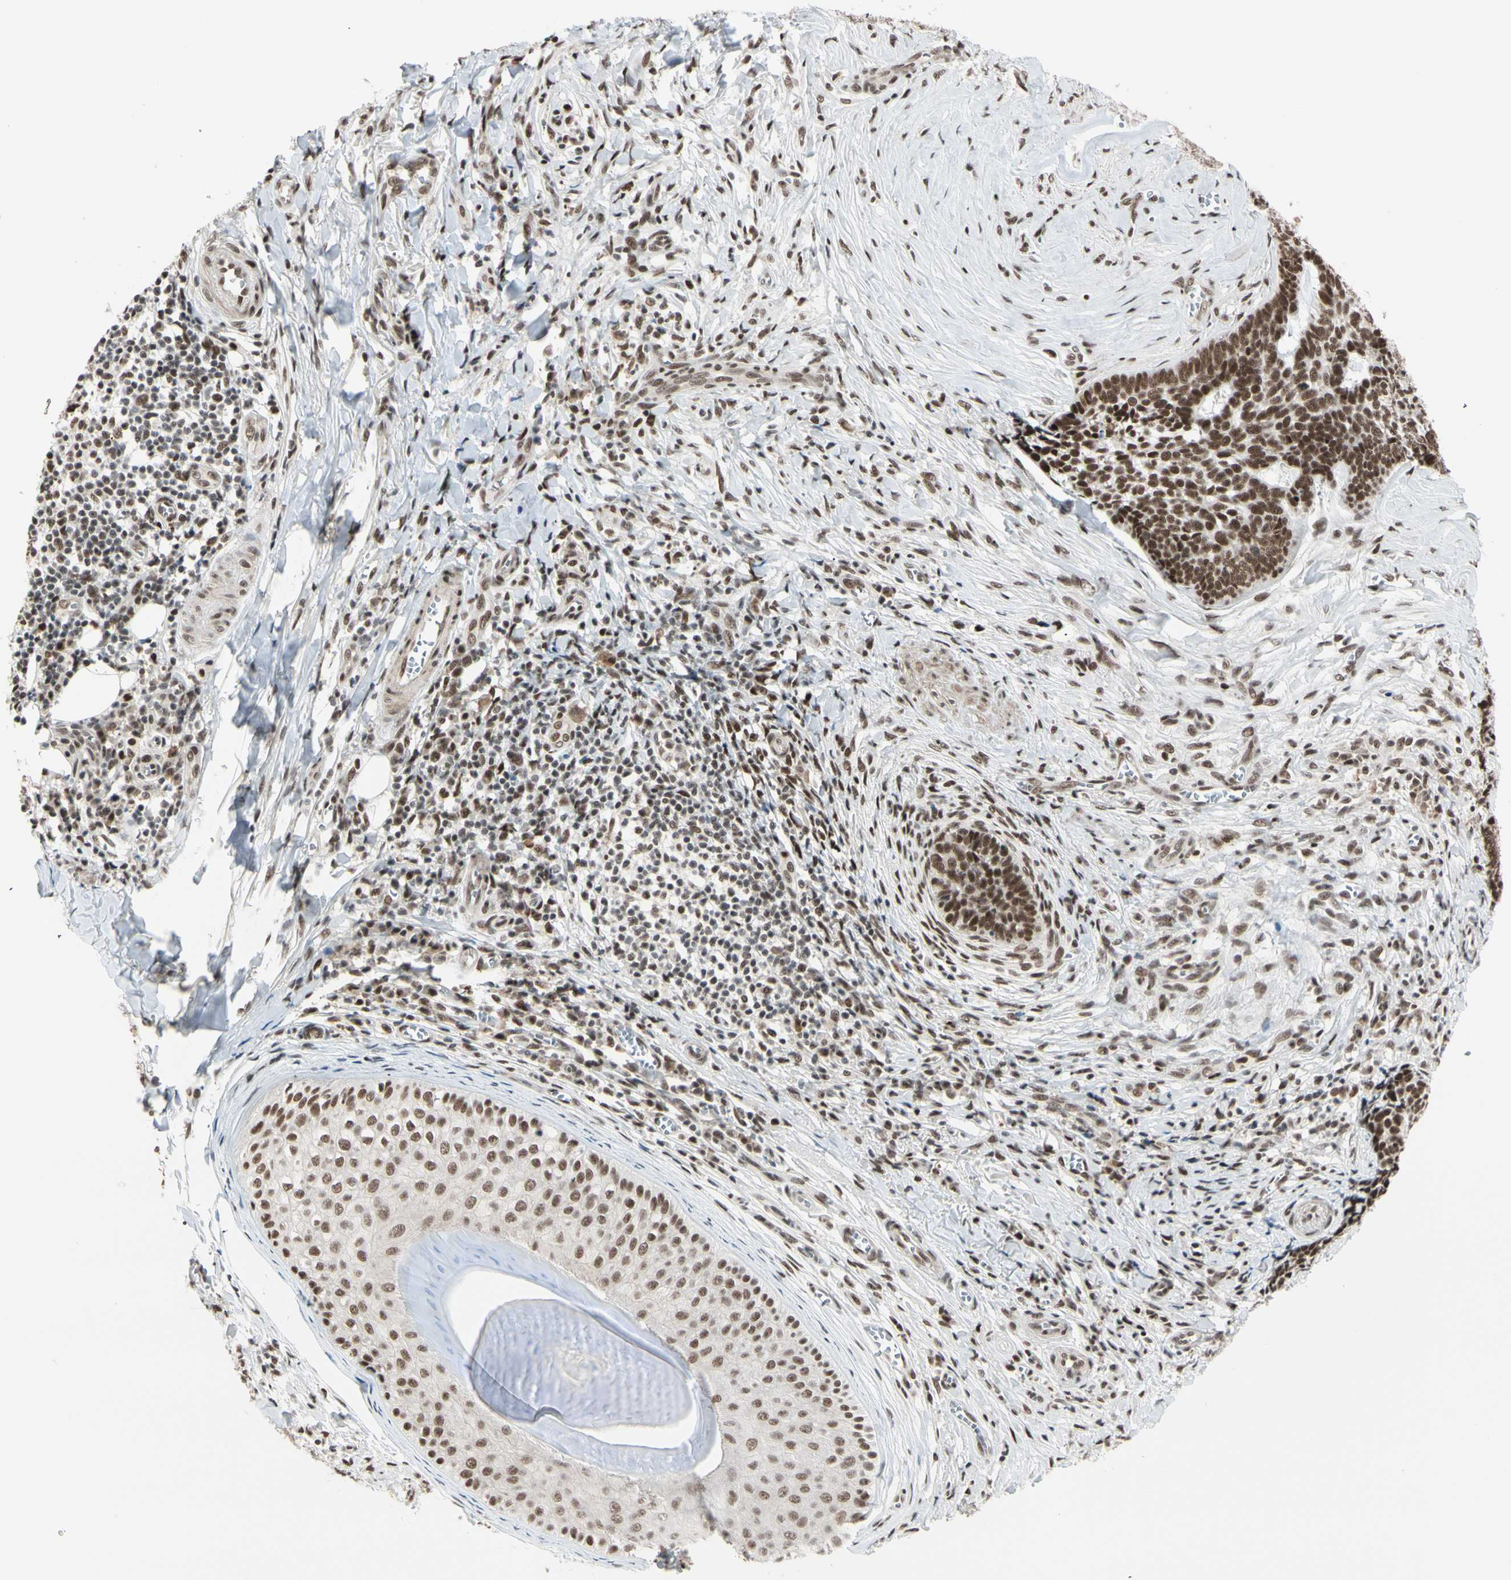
{"staining": {"intensity": "strong", "quantity": ">75%", "location": "nuclear"}, "tissue": "skin cancer", "cell_type": "Tumor cells", "image_type": "cancer", "snomed": [{"axis": "morphology", "description": "Basal cell carcinoma"}, {"axis": "topography", "description": "Skin"}], "caption": "Protein staining of skin basal cell carcinoma tissue demonstrates strong nuclear expression in approximately >75% of tumor cells.", "gene": "CHAMP1", "patient": {"sex": "male", "age": 84}}